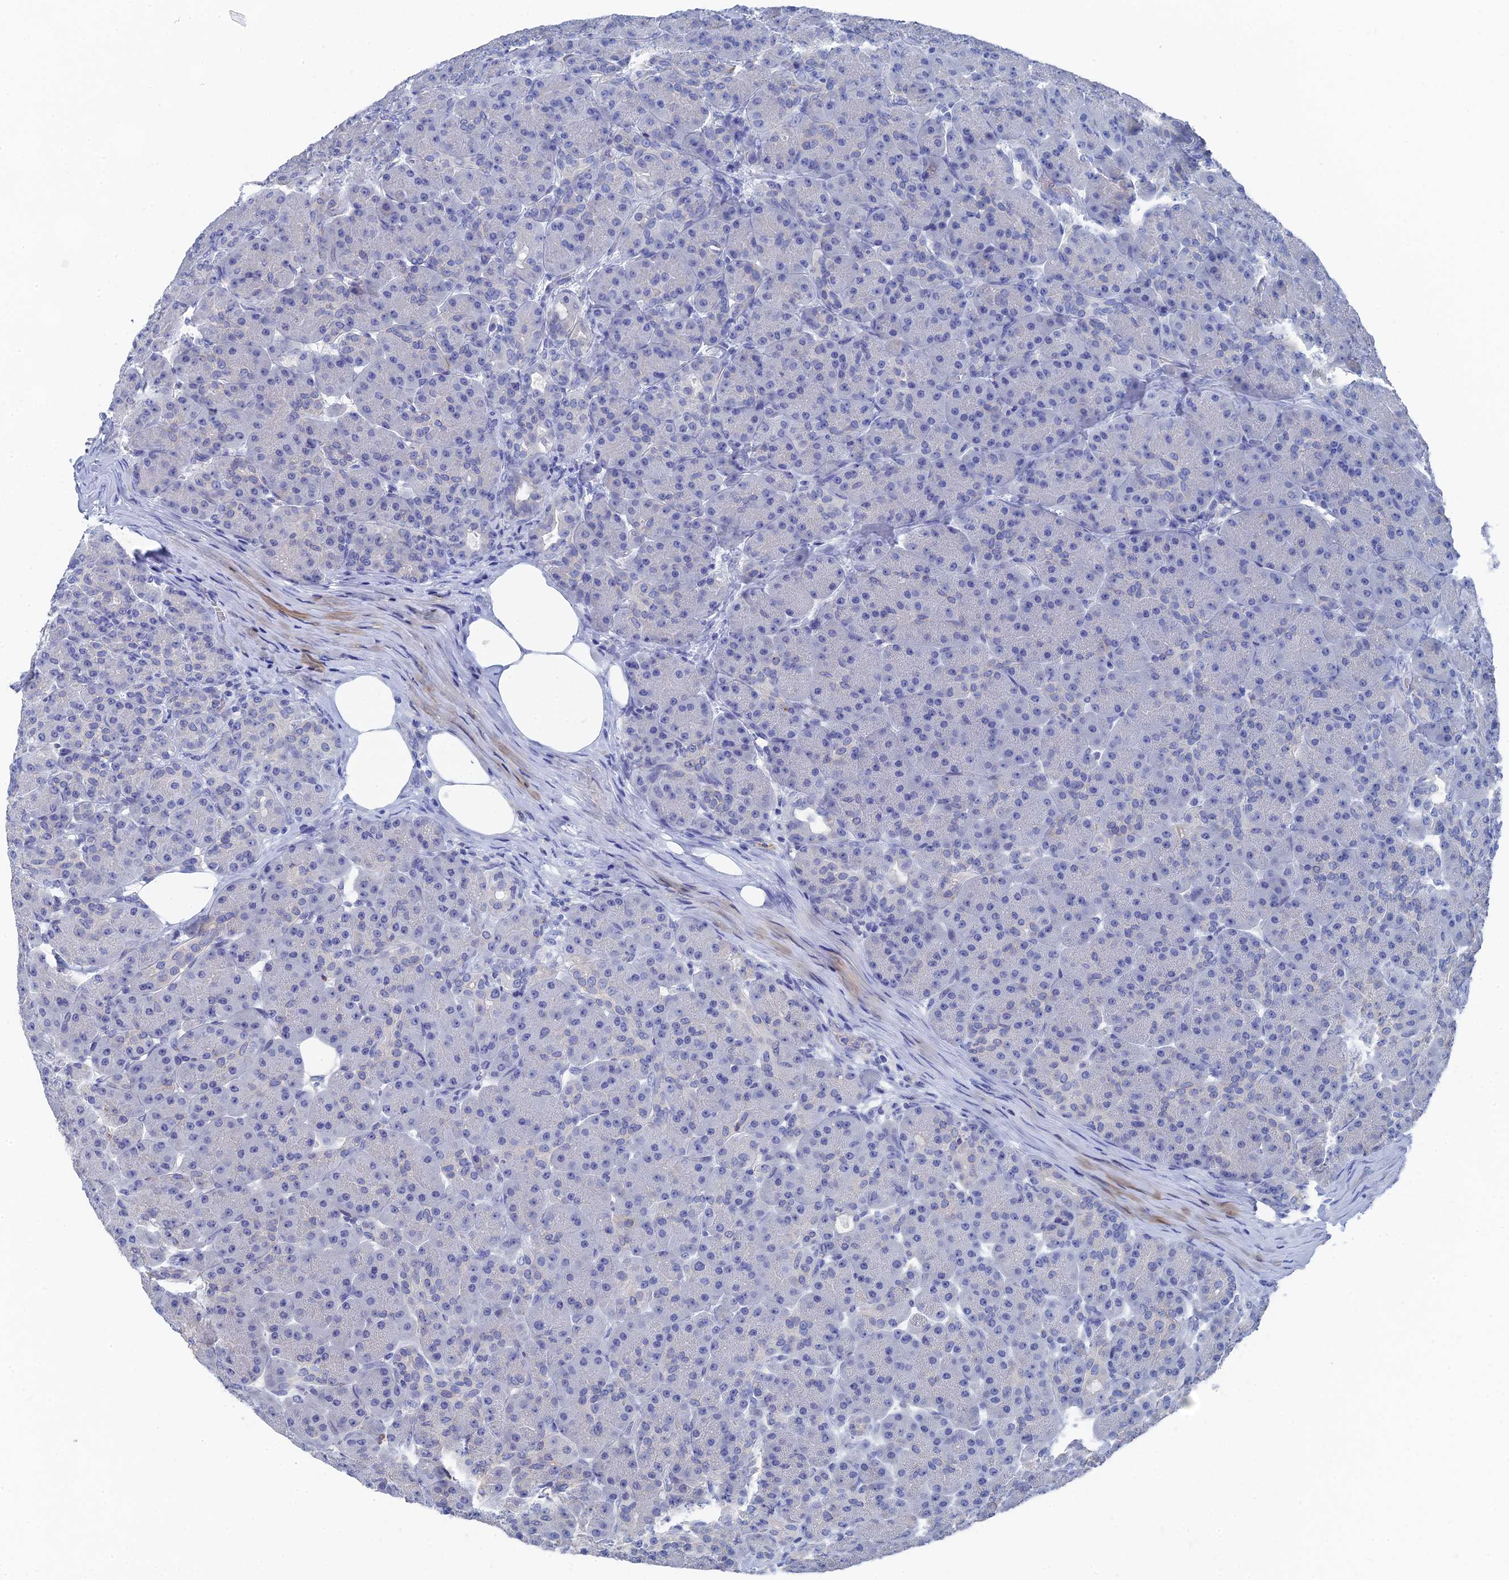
{"staining": {"intensity": "negative", "quantity": "none", "location": "none"}, "tissue": "pancreas", "cell_type": "Exocrine glandular cells", "image_type": "normal", "snomed": [{"axis": "morphology", "description": "Normal tissue, NOS"}, {"axis": "topography", "description": "Pancreas"}], "caption": "Protein analysis of normal pancreas displays no significant expression in exocrine glandular cells.", "gene": "GFAP", "patient": {"sex": "male", "age": 63}}